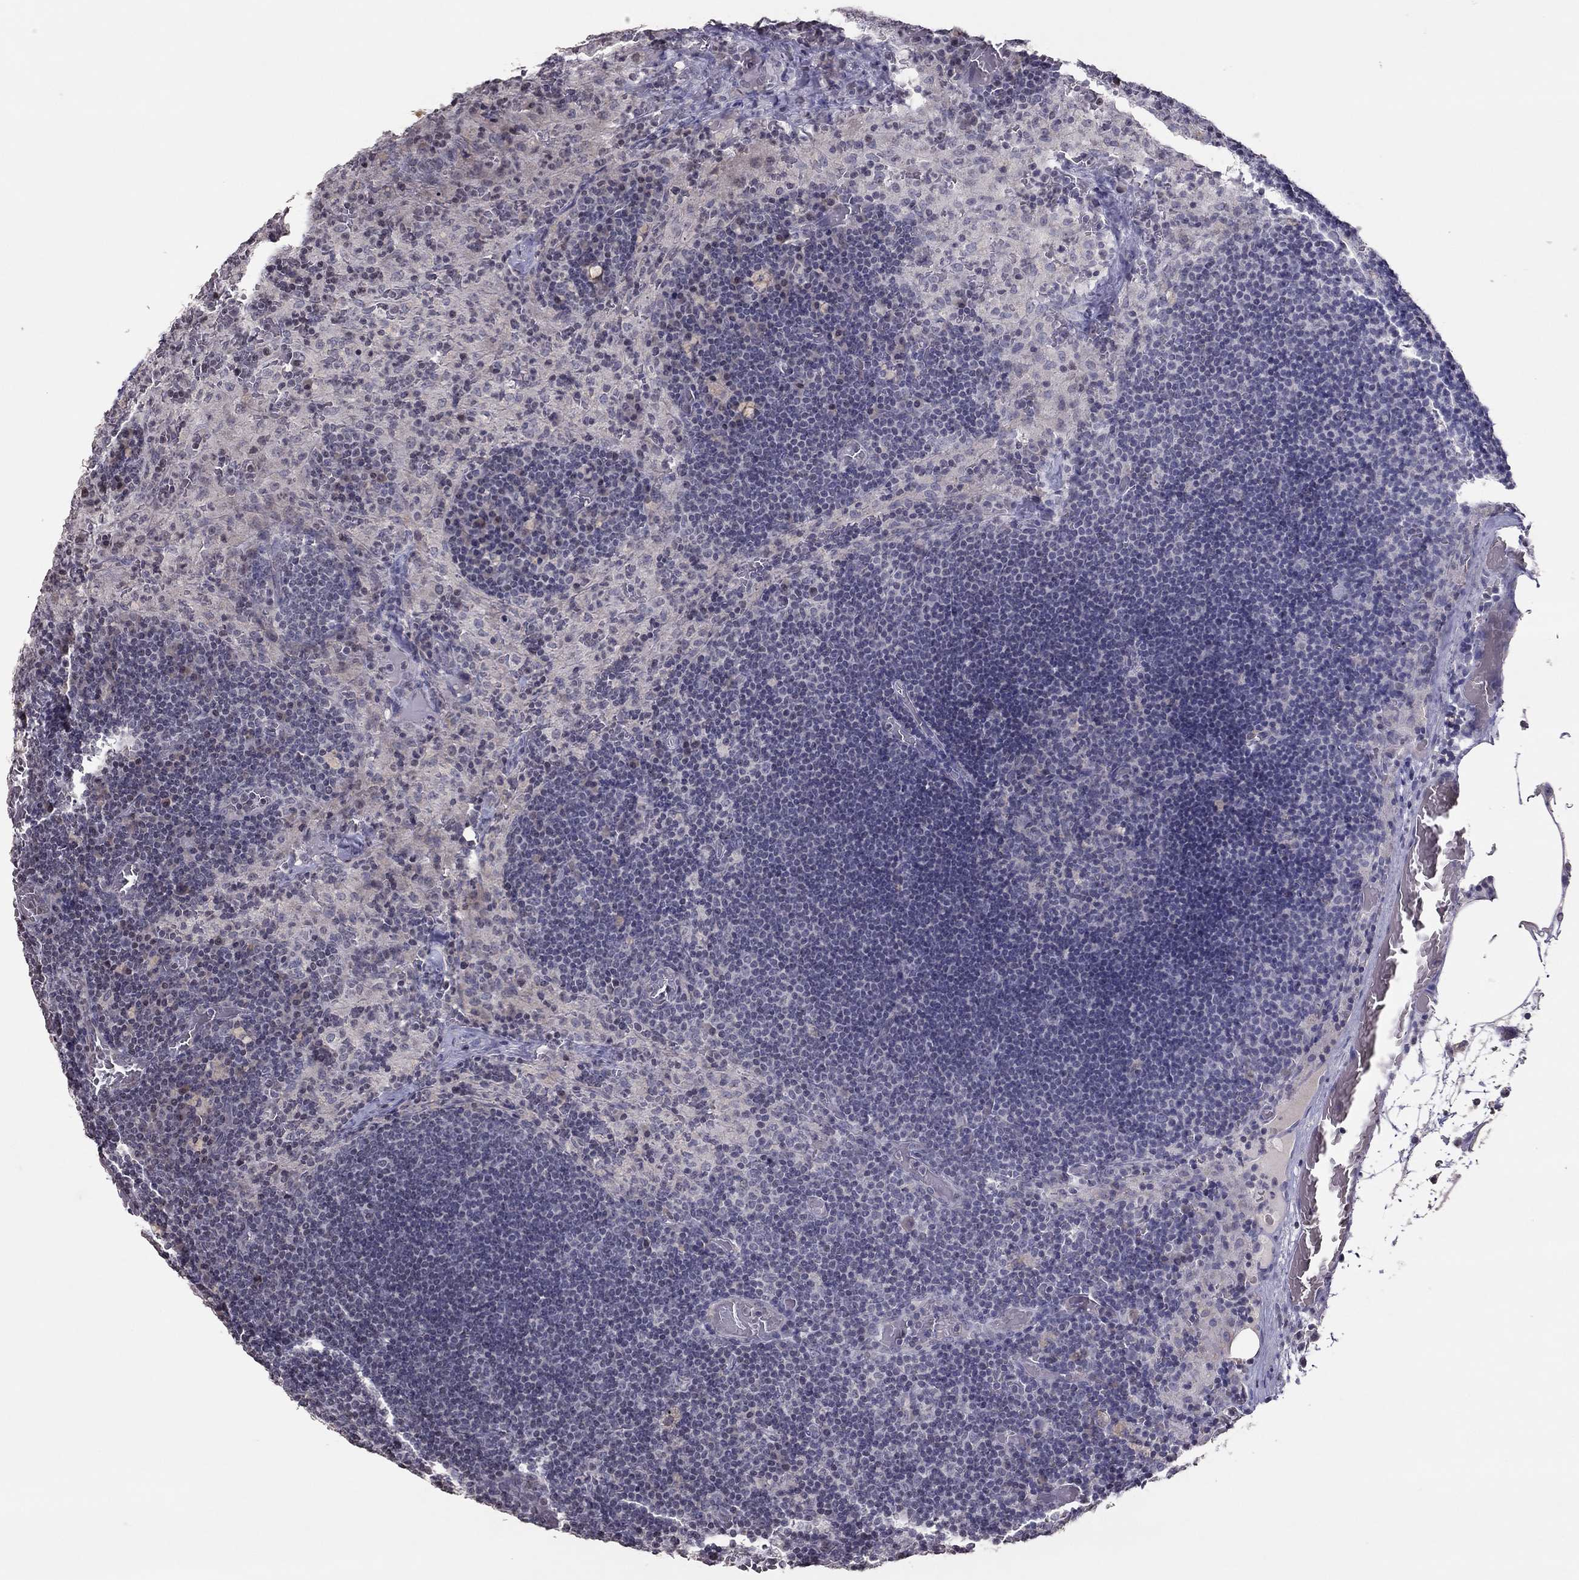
{"staining": {"intensity": "negative", "quantity": "none", "location": "none"}, "tissue": "lymph node", "cell_type": "Germinal center cells", "image_type": "normal", "snomed": [{"axis": "morphology", "description": "Normal tissue, NOS"}, {"axis": "topography", "description": "Lymph node"}], "caption": "A micrograph of human lymph node is negative for staining in germinal center cells. The staining was performed using DAB (3,3'-diaminobenzidine) to visualize the protein expression in brown, while the nuclei were stained in blue with hematoxylin (Magnification: 20x).", "gene": "TSHB", "patient": {"sex": "male", "age": 63}}